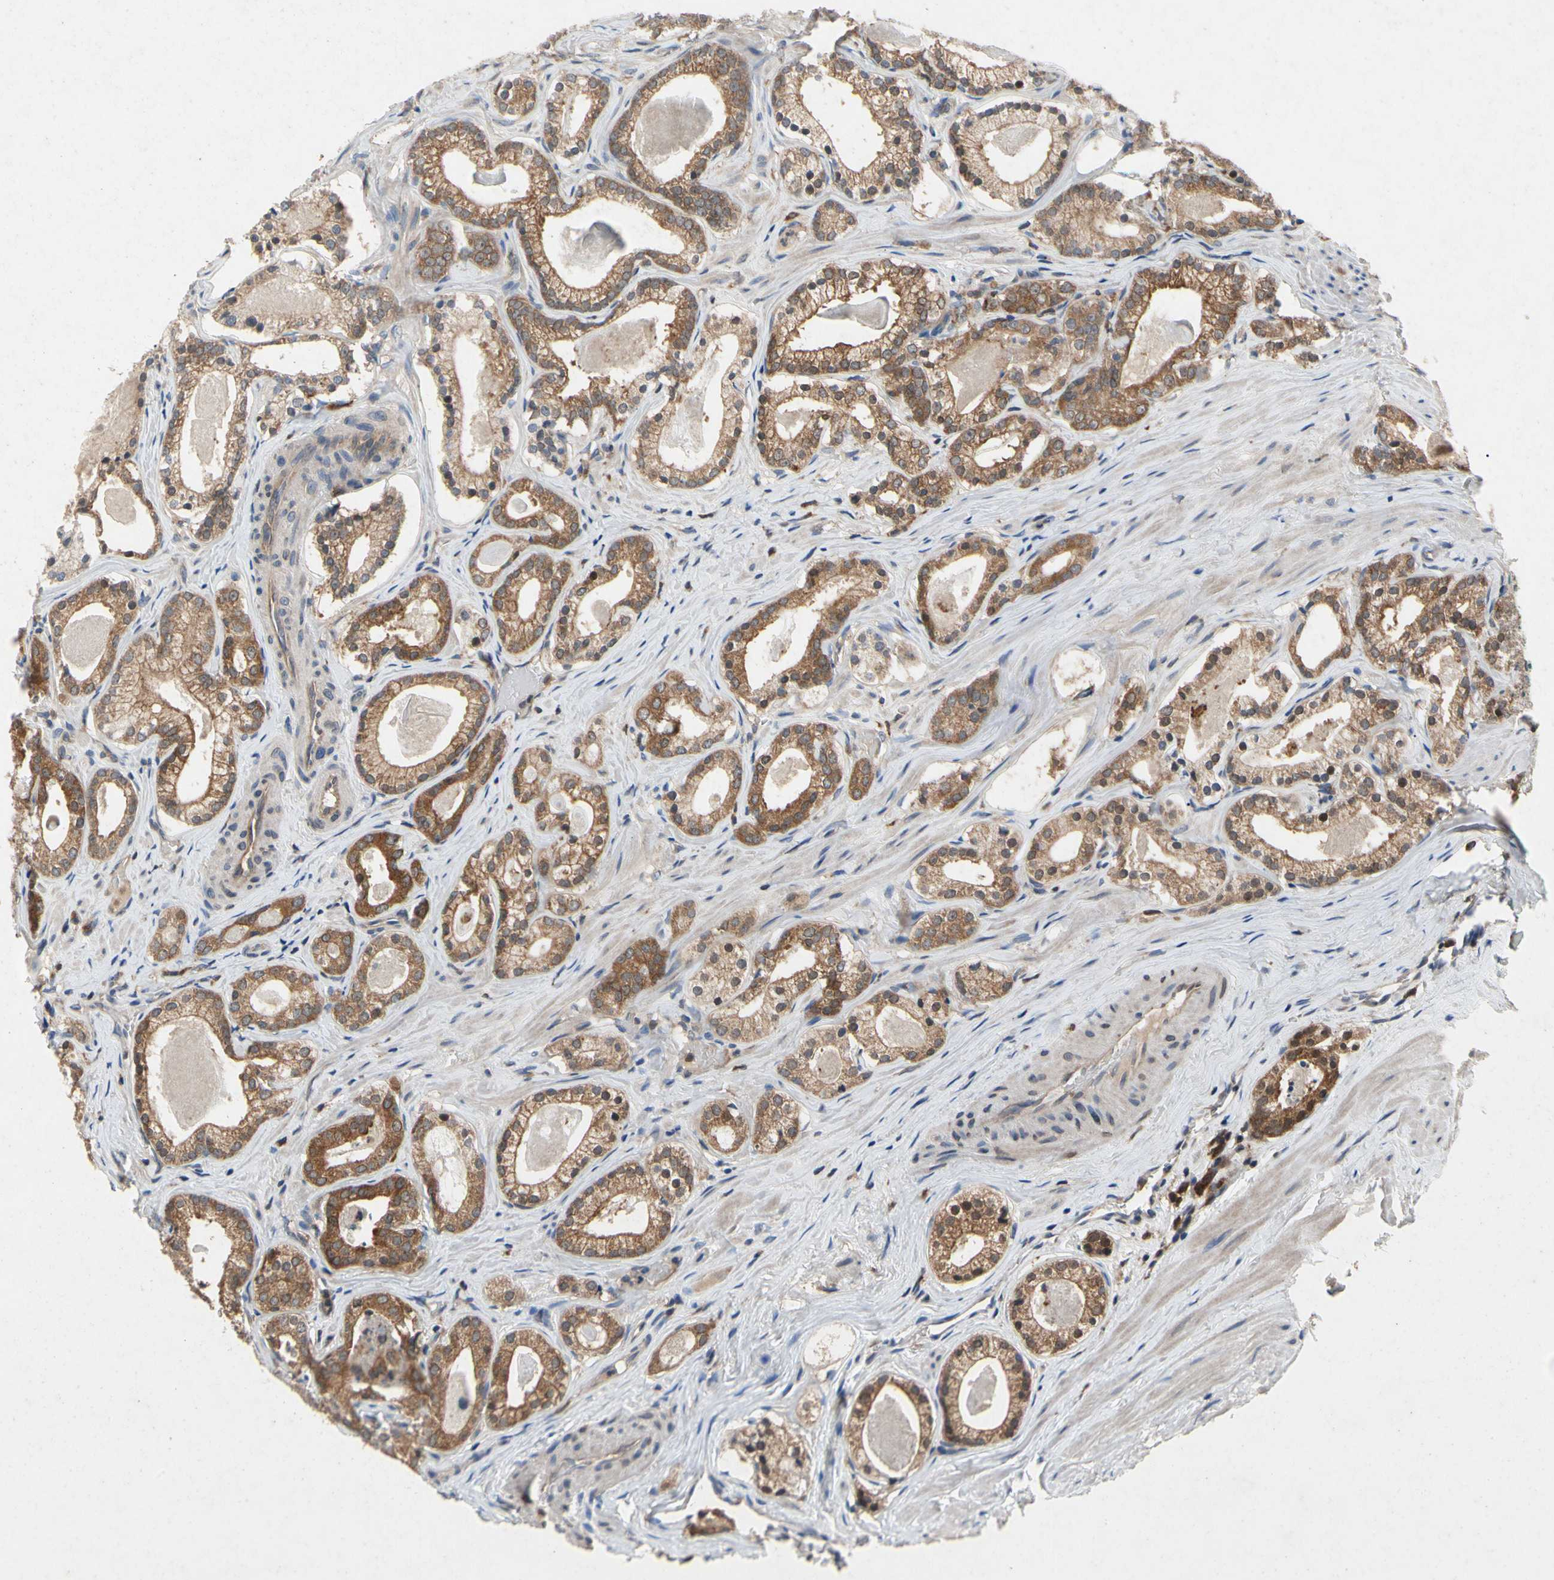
{"staining": {"intensity": "moderate", "quantity": ">75%", "location": "cytoplasmic/membranous"}, "tissue": "prostate cancer", "cell_type": "Tumor cells", "image_type": "cancer", "snomed": [{"axis": "morphology", "description": "Adenocarcinoma, Low grade"}, {"axis": "topography", "description": "Prostate"}], "caption": "Prostate cancer (low-grade adenocarcinoma) stained with DAB (3,3'-diaminobenzidine) immunohistochemistry exhibits medium levels of moderate cytoplasmic/membranous expression in approximately >75% of tumor cells. The protein of interest is stained brown, and the nuclei are stained in blue (DAB (3,3'-diaminobenzidine) IHC with brightfield microscopy, high magnification).", "gene": "RPS6KA1", "patient": {"sex": "male", "age": 59}}